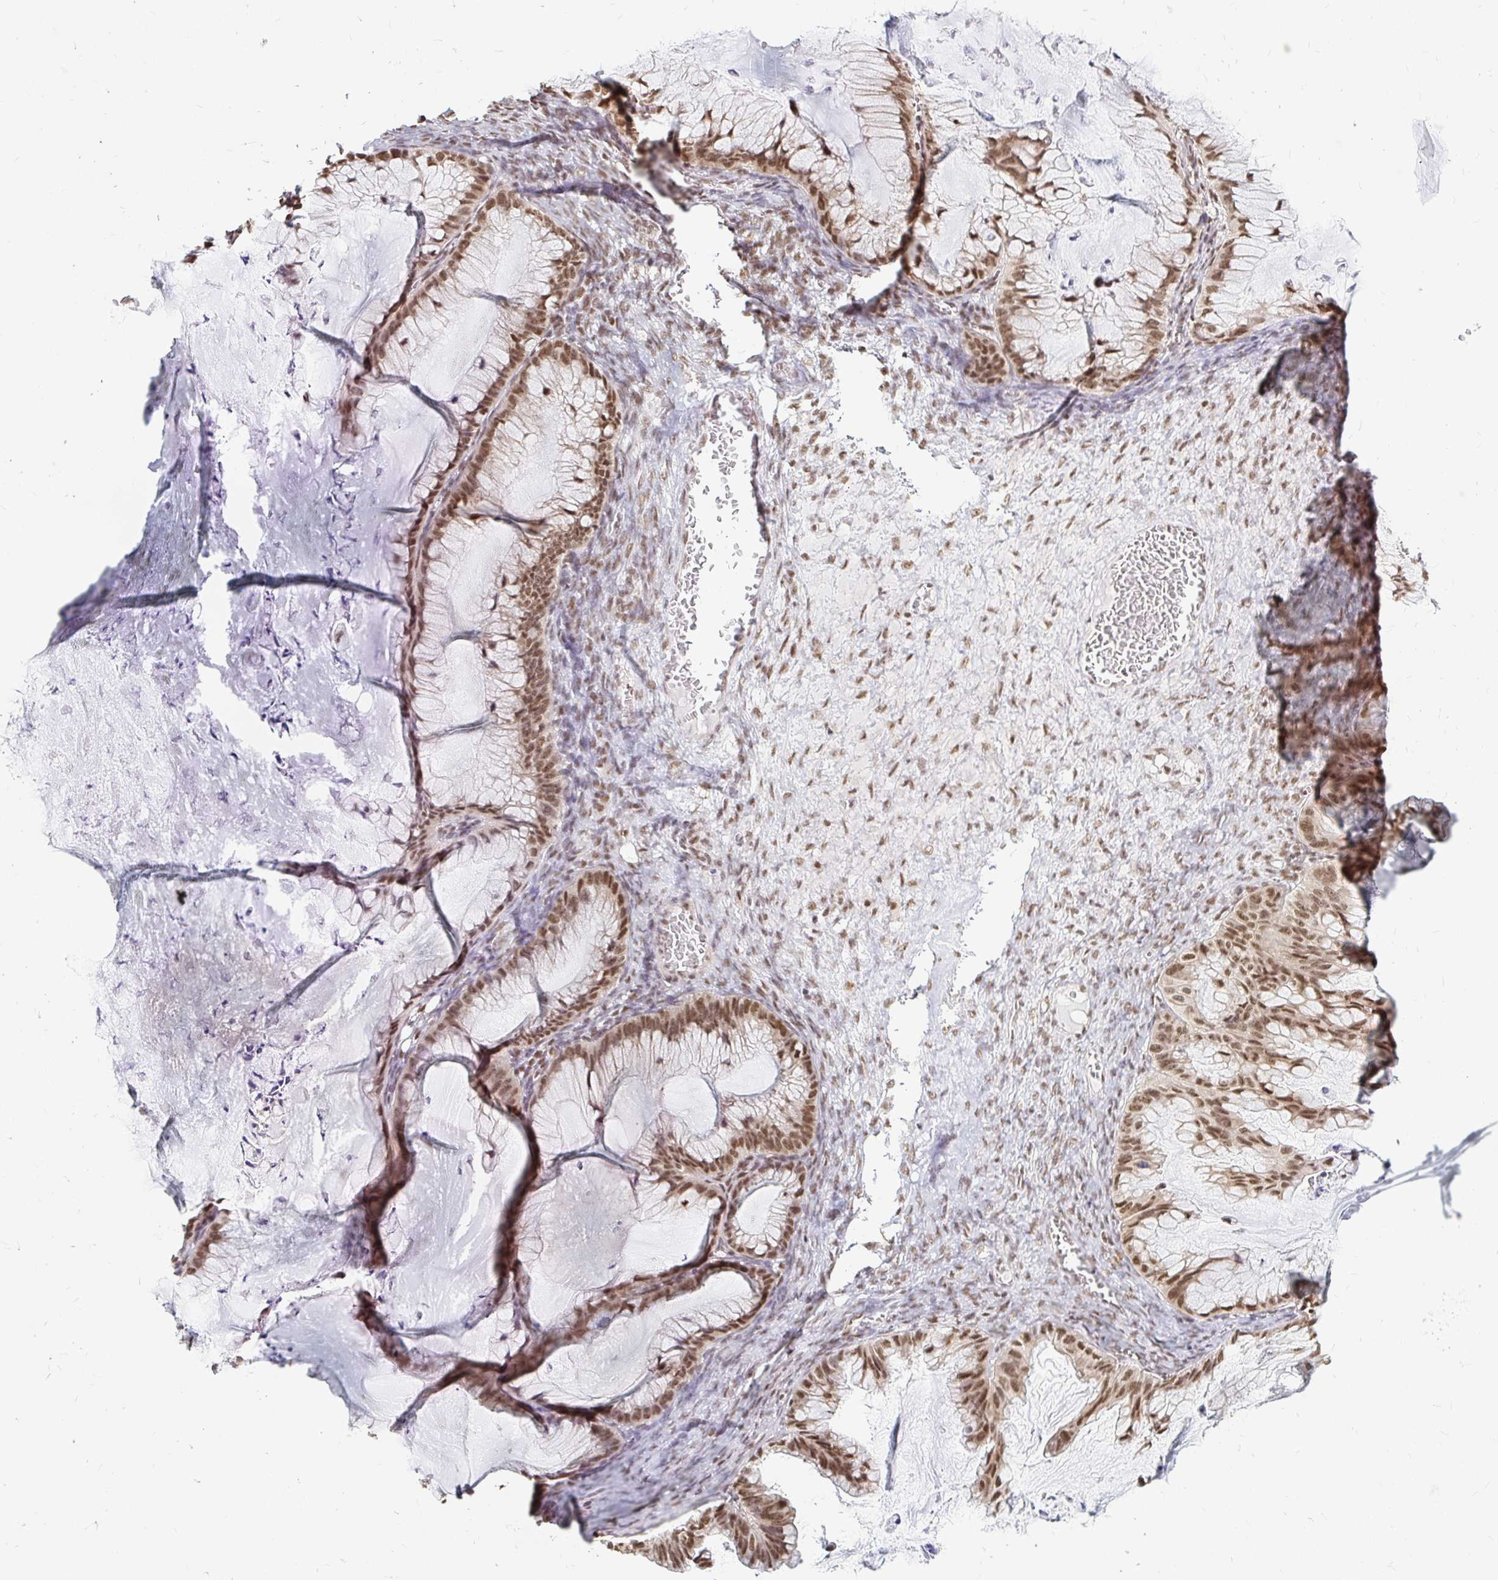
{"staining": {"intensity": "moderate", "quantity": ">75%", "location": "nuclear"}, "tissue": "ovarian cancer", "cell_type": "Tumor cells", "image_type": "cancer", "snomed": [{"axis": "morphology", "description": "Cystadenocarcinoma, mucinous, NOS"}, {"axis": "topography", "description": "Ovary"}], "caption": "High-magnification brightfield microscopy of mucinous cystadenocarcinoma (ovarian) stained with DAB (3,3'-diaminobenzidine) (brown) and counterstained with hematoxylin (blue). tumor cells exhibit moderate nuclear positivity is seen in about>75% of cells.", "gene": "HNRNPU", "patient": {"sex": "female", "age": 72}}